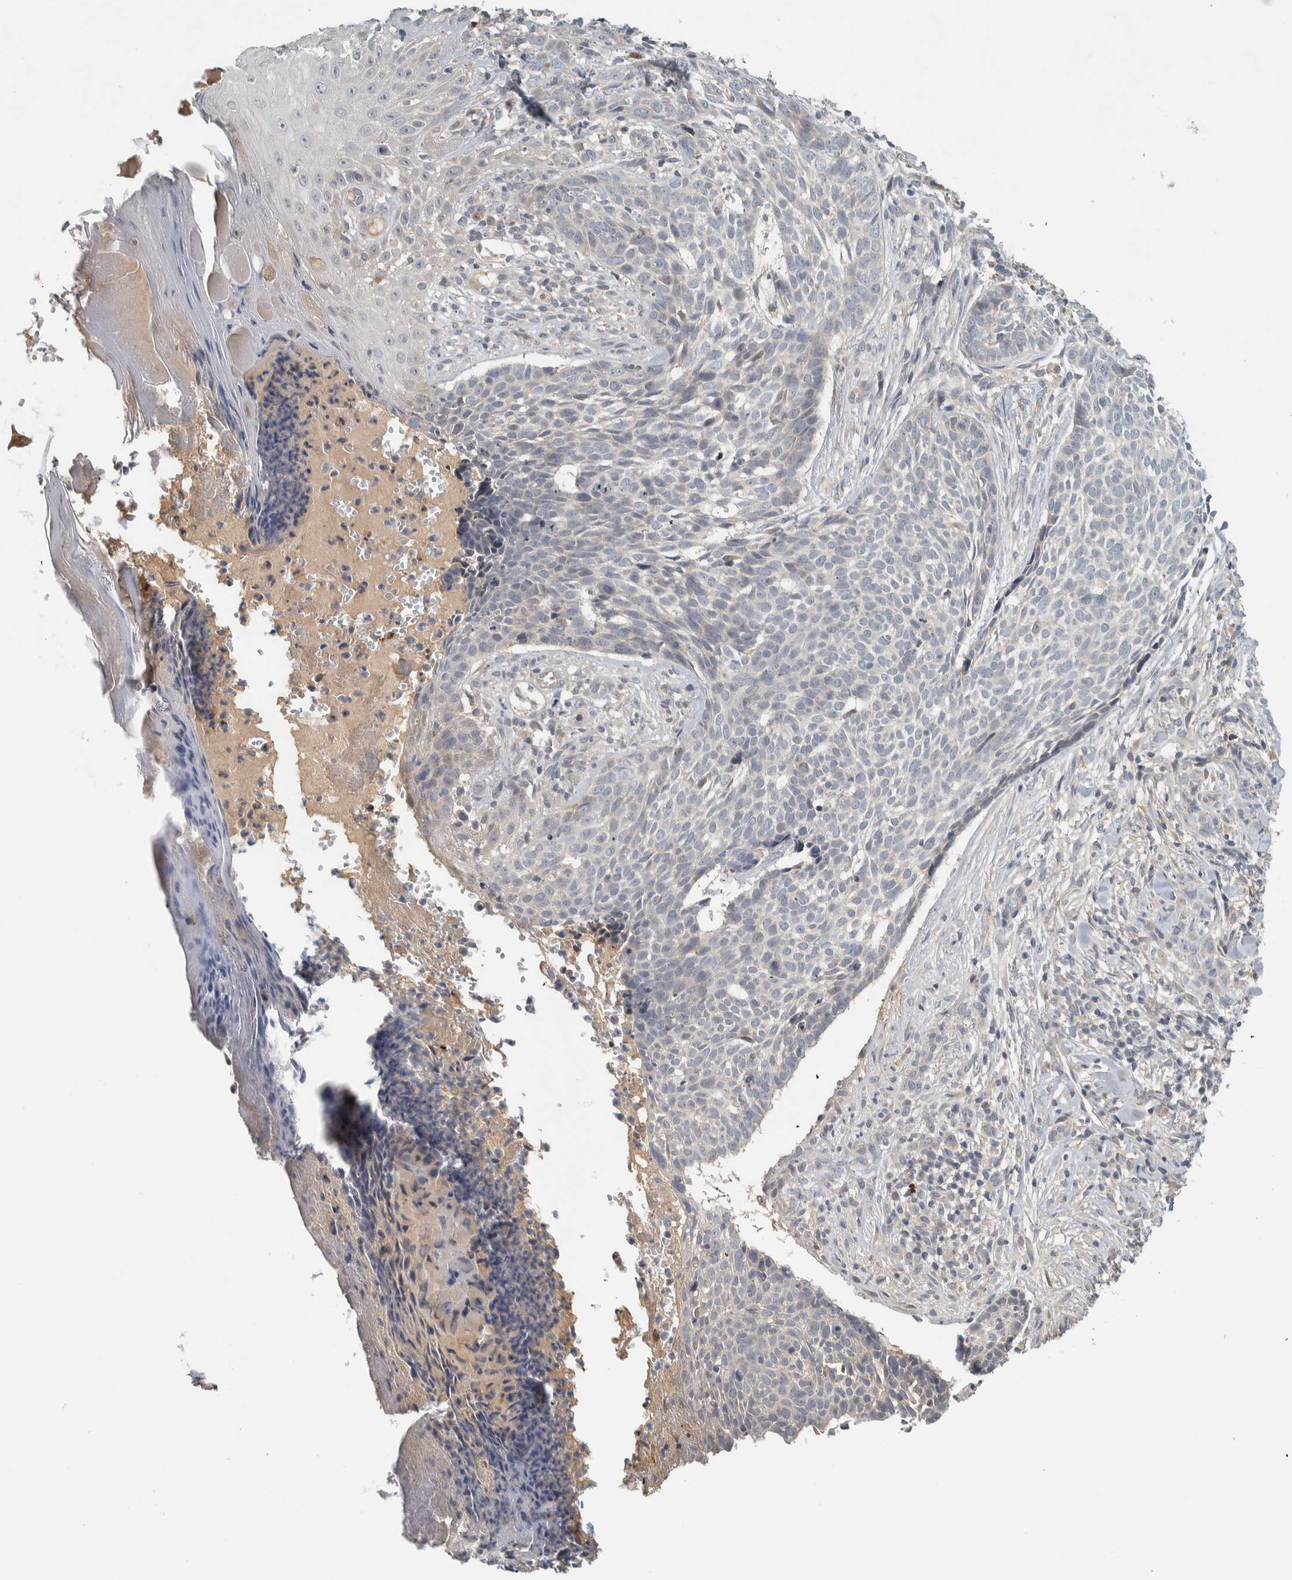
{"staining": {"intensity": "negative", "quantity": "none", "location": "none"}, "tissue": "skin cancer", "cell_type": "Tumor cells", "image_type": "cancer", "snomed": [{"axis": "morphology", "description": "Normal tissue, NOS"}, {"axis": "morphology", "description": "Basal cell carcinoma"}, {"axis": "topography", "description": "Skin"}], "caption": "There is no significant positivity in tumor cells of basal cell carcinoma (skin).", "gene": "ADPRM", "patient": {"sex": "male", "age": 67}}